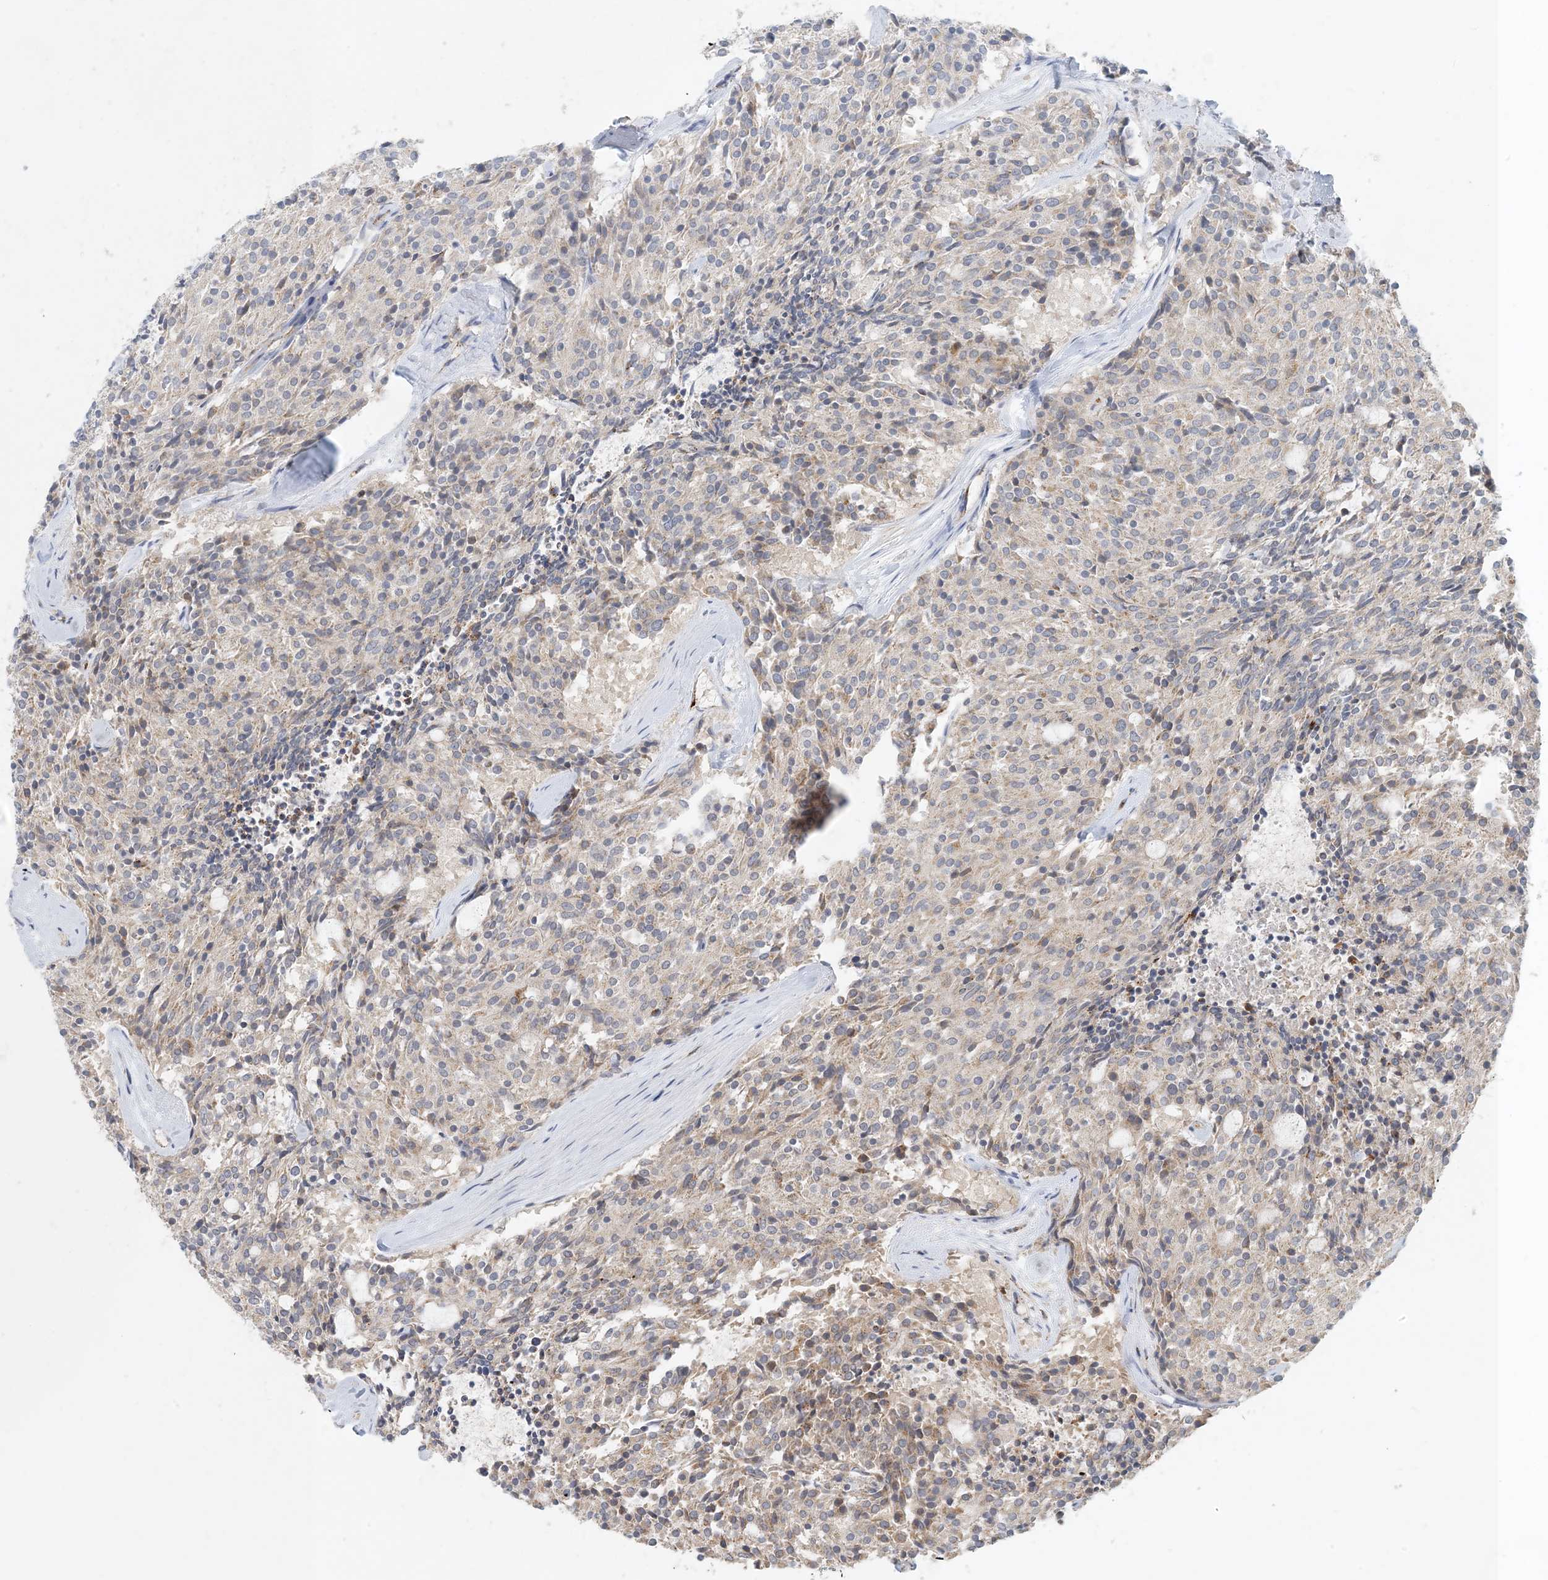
{"staining": {"intensity": "weak", "quantity": "25%-75%", "location": "cytoplasmic/membranous"}, "tissue": "carcinoid", "cell_type": "Tumor cells", "image_type": "cancer", "snomed": [{"axis": "morphology", "description": "Carcinoid, malignant, NOS"}, {"axis": "topography", "description": "Pancreas"}], "caption": "Immunohistochemistry (IHC) histopathology image of neoplastic tissue: human carcinoid stained using immunohistochemistry (IHC) exhibits low levels of weak protein expression localized specifically in the cytoplasmic/membranous of tumor cells, appearing as a cytoplasmic/membranous brown color.", "gene": "ZBTB3", "patient": {"sex": "female", "age": 54}}